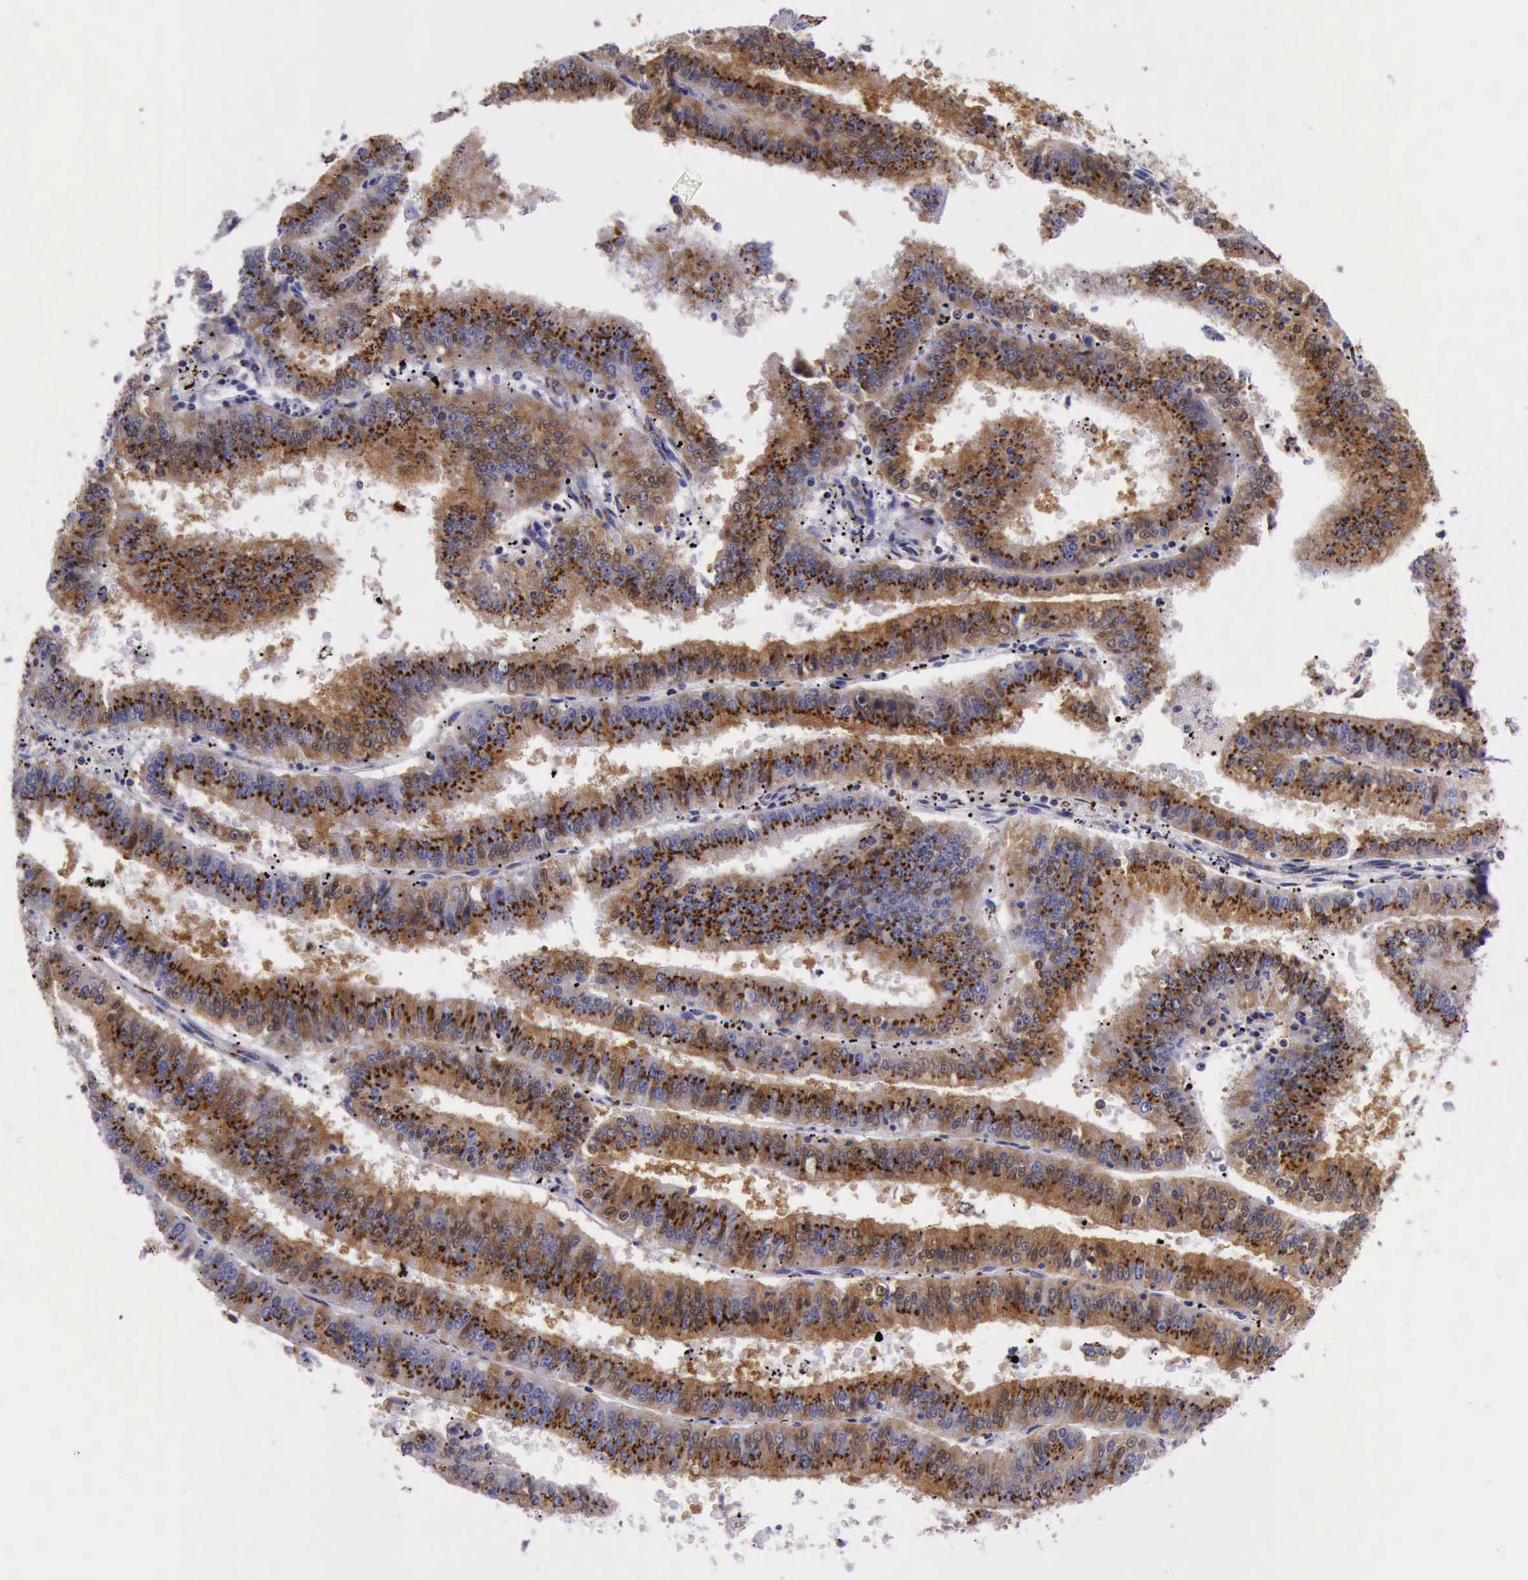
{"staining": {"intensity": "strong", "quantity": ">75%", "location": "cytoplasmic/membranous"}, "tissue": "endometrial cancer", "cell_type": "Tumor cells", "image_type": "cancer", "snomed": [{"axis": "morphology", "description": "Adenocarcinoma, NOS"}, {"axis": "topography", "description": "Endometrium"}], "caption": "This is a histology image of IHC staining of adenocarcinoma (endometrial), which shows strong positivity in the cytoplasmic/membranous of tumor cells.", "gene": "GOLGA5", "patient": {"sex": "female", "age": 66}}